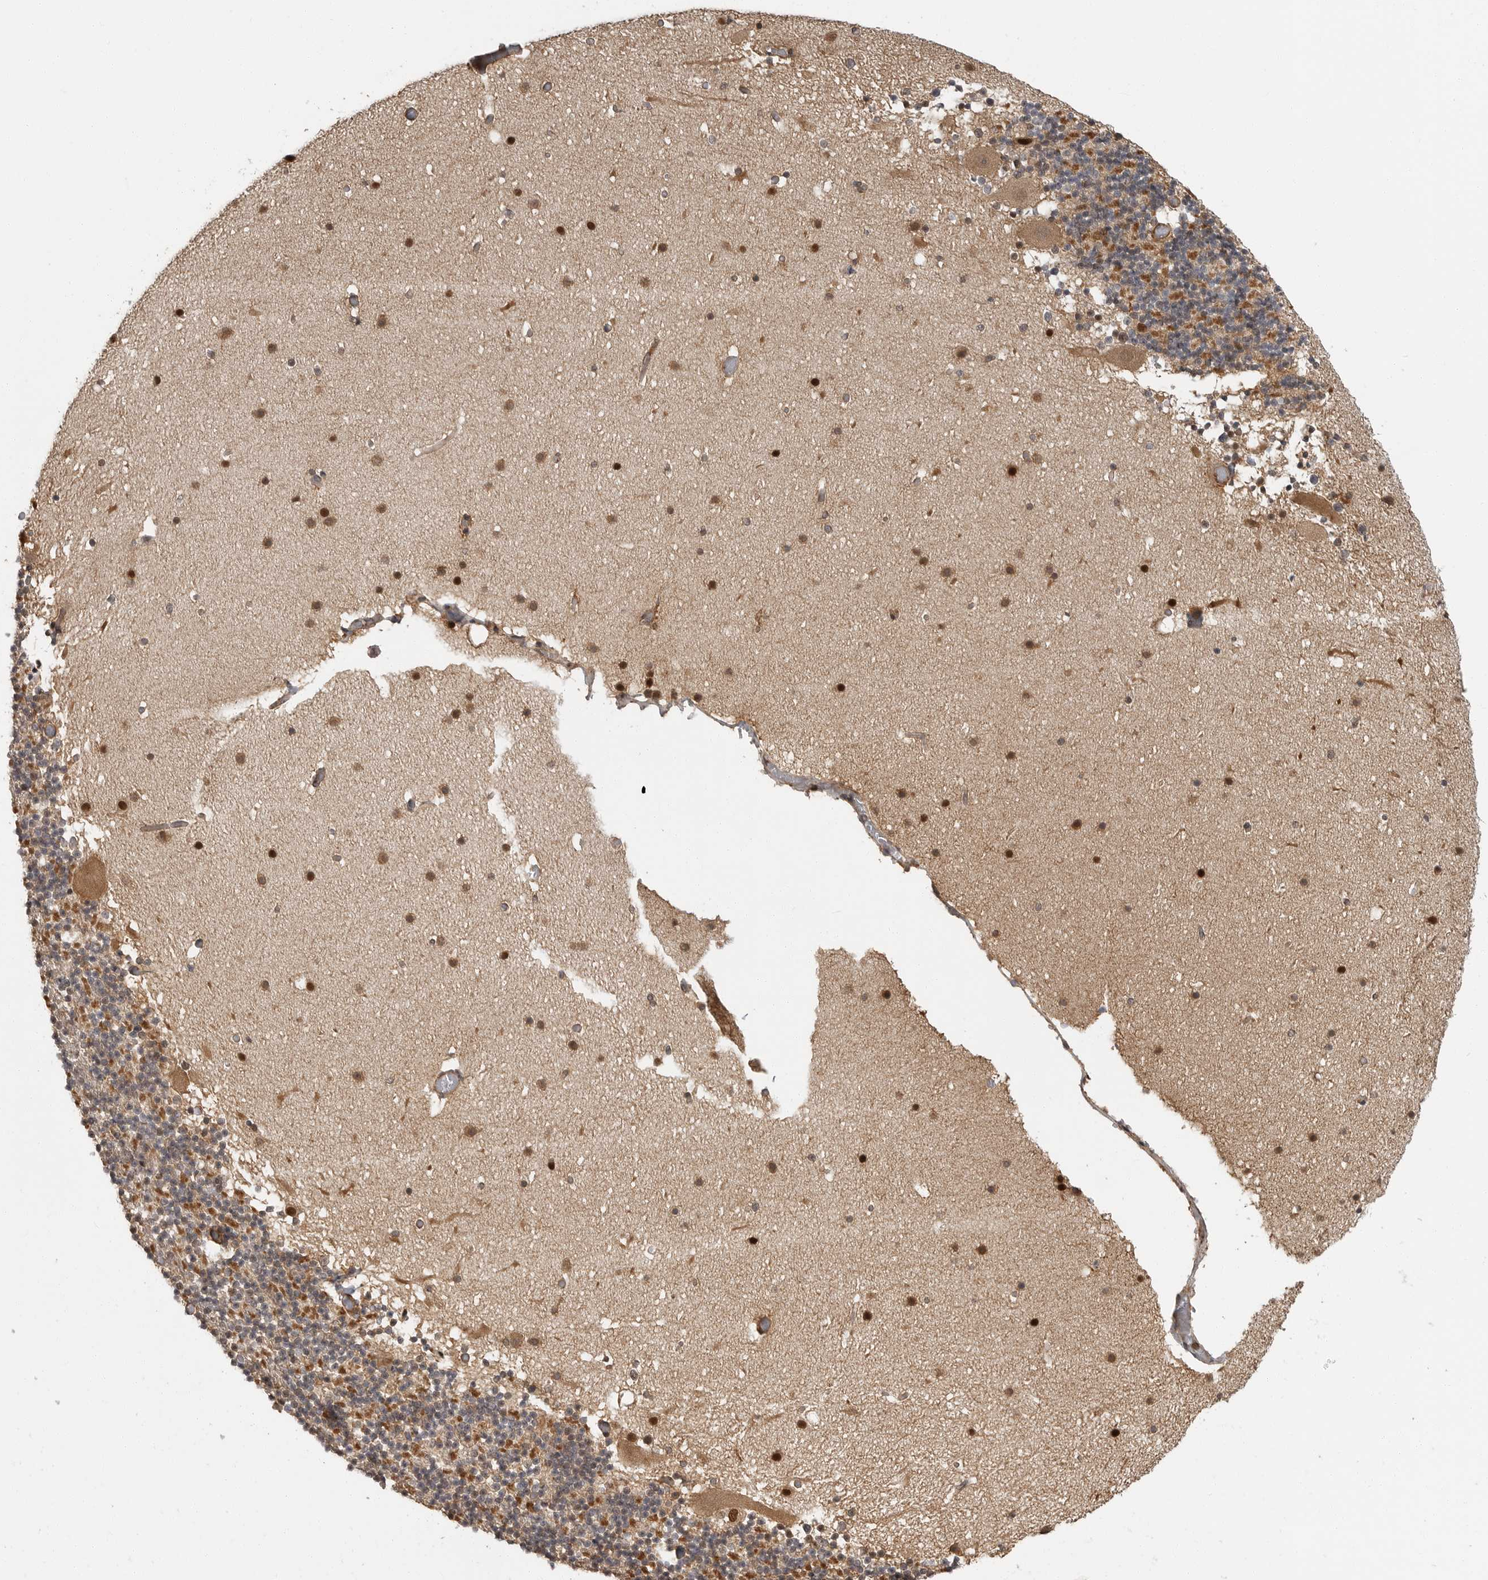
{"staining": {"intensity": "weak", "quantity": "25%-75%", "location": "cytoplasmic/membranous,nuclear"}, "tissue": "cerebellum", "cell_type": "Cells in granular layer", "image_type": "normal", "snomed": [{"axis": "morphology", "description": "Normal tissue, NOS"}, {"axis": "topography", "description": "Cerebellum"}], "caption": "A high-resolution image shows IHC staining of unremarkable cerebellum, which exhibits weak cytoplasmic/membranous,nuclear staining in about 25%-75% of cells in granular layer.", "gene": "ERN1", "patient": {"sex": "male", "age": 57}}